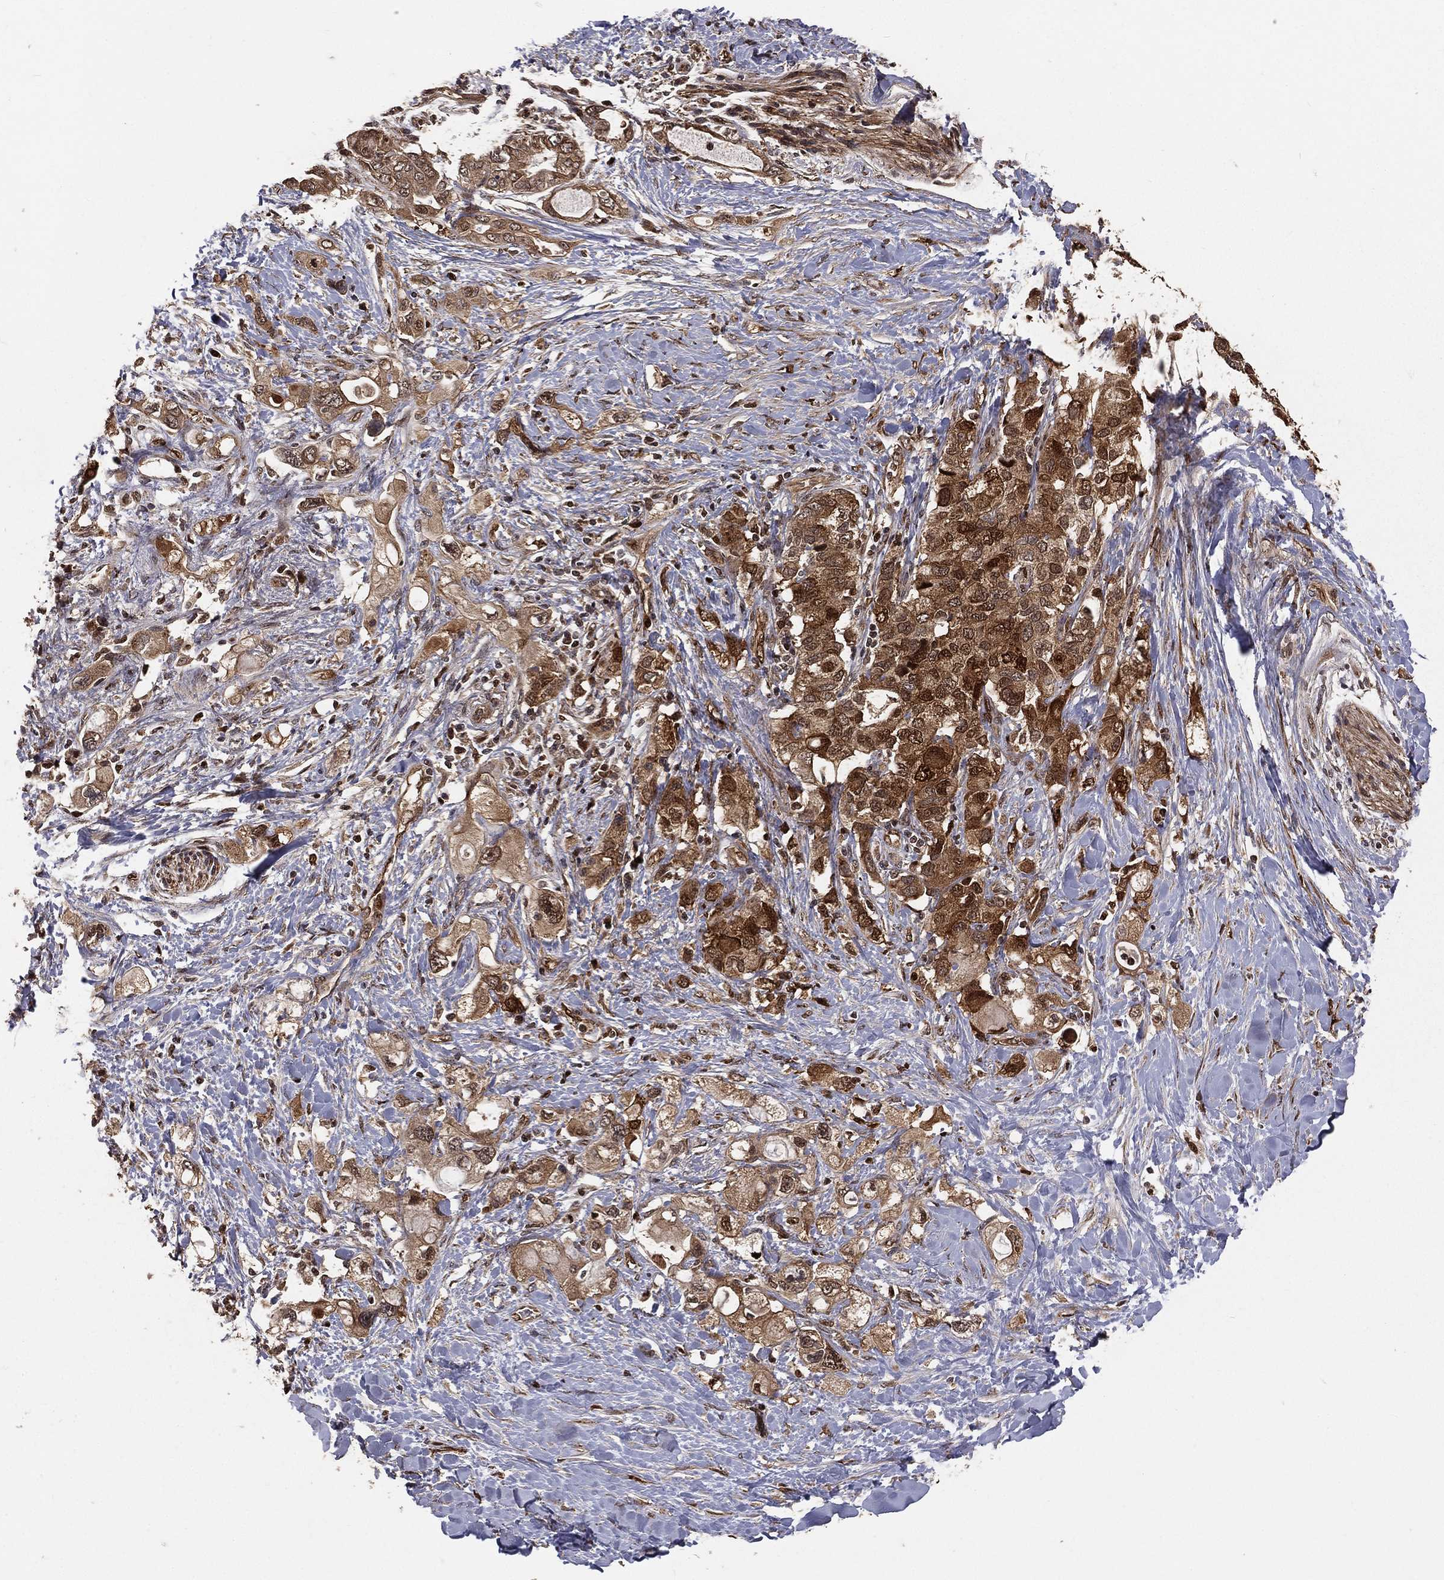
{"staining": {"intensity": "moderate", "quantity": ">75%", "location": "cytoplasmic/membranous,nuclear"}, "tissue": "pancreatic cancer", "cell_type": "Tumor cells", "image_type": "cancer", "snomed": [{"axis": "morphology", "description": "Adenocarcinoma, NOS"}, {"axis": "topography", "description": "Pancreas"}], "caption": "A brown stain shows moderate cytoplasmic/membranous and nuclear expression of a protein in human pancreatic cancer tumor cells.", "gene": "MAPK1", "patient": {"sex": "female", "age": 56}}